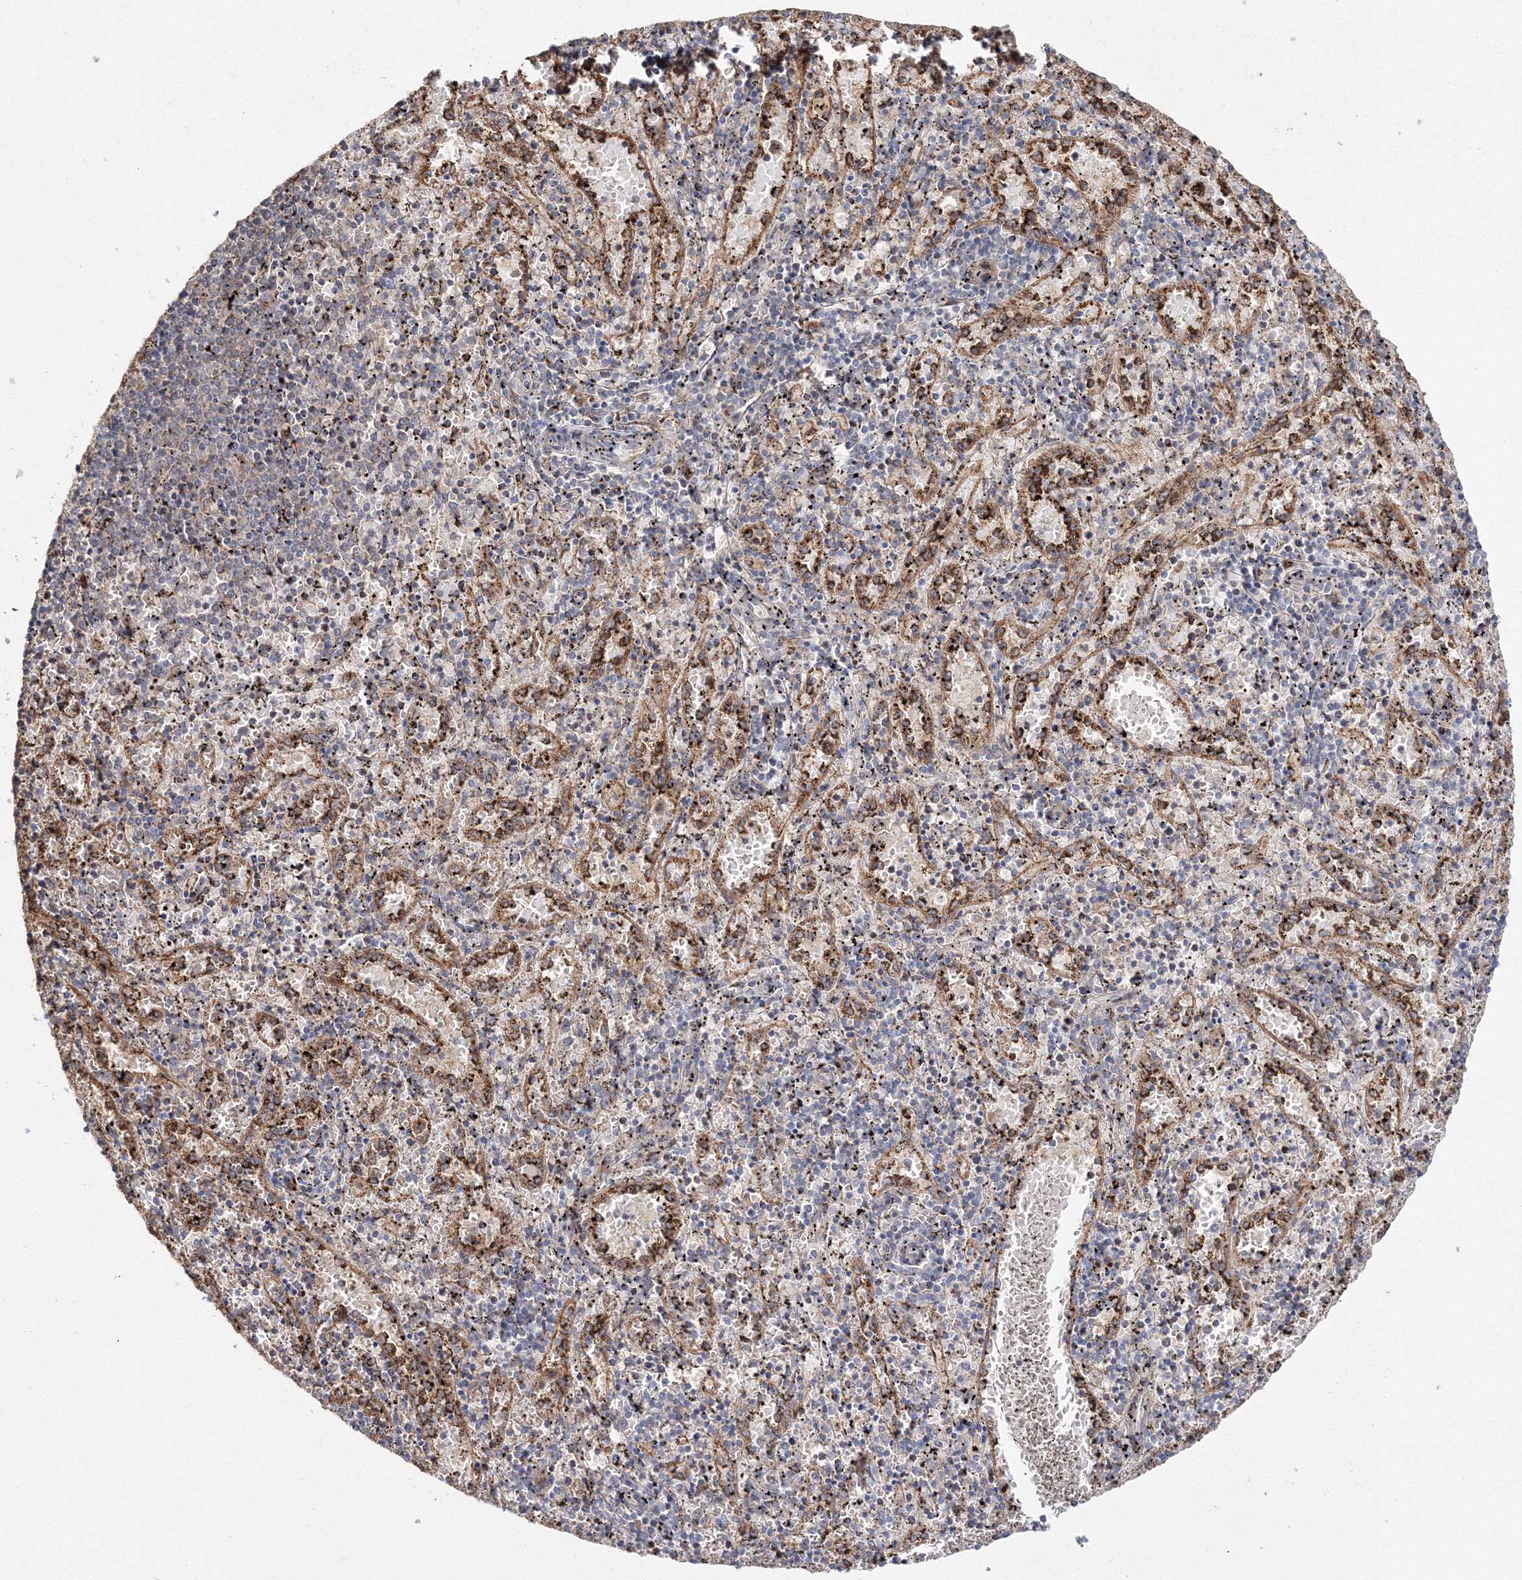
{"staining": {"intensity": "weak", "quantity": "25%-75%", "location": "cytoplasmic/membranous"}, "tissue": "spleen", "cell_type": "Cells in red pulp", "image_type": "normal", "snomed": [{"axis": "morphology", "description": "Normal tissue, NOS"}, {"axis": "topography", "description": "Spleen"}], "caption": "Immunohistochemistry micrograph of benign spleen stained for a protein (brown), which reveals low levels of weak cytoplasmic/membranous staining in approximately 25%-75% of cells in red pulp.", "gene": "DDO", "patient": {"sex": "male", "age": 11}}